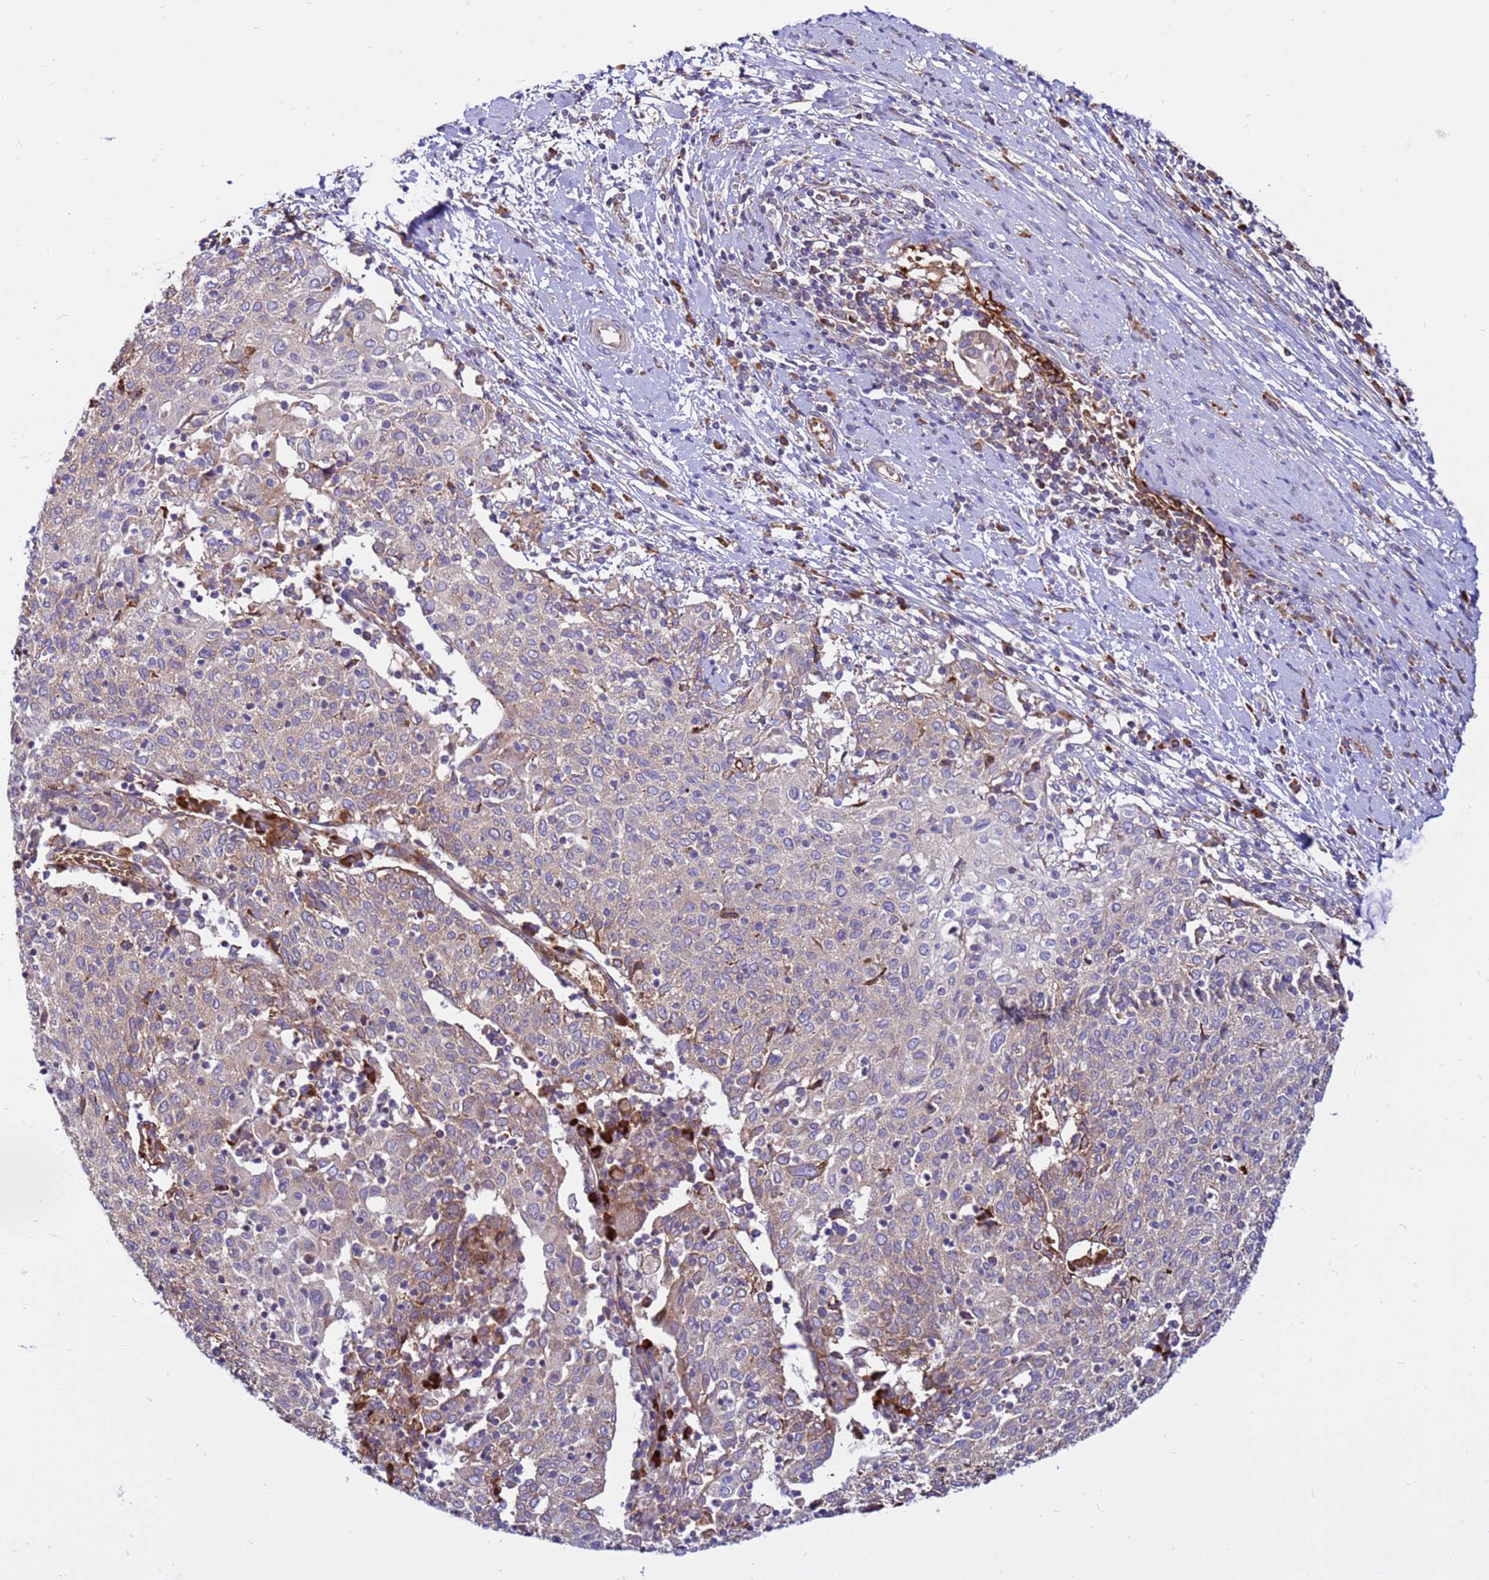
{"staining": {"intensity": "weak", "quantity": "25%-75%", "location": "cytoplasmic/membranous"}, "tissue": "cervical cancer", "cell_type": "Tumor cells", "image_type": "cancer", "snomed": [{"axis": "morphology", "description": "Squamous cell carcinoma, NOS"}, {"axis": "topography", "description": "Cervix"}], "caption": "Protein expression analysis of human squamous cell carcinoma (cervical) reveals weak cytoplasmic/membranous positivity in about 25%-75% of tumor cells.", "gene": "ZNF669", "patient": {"sex": "female", "age": 52}}